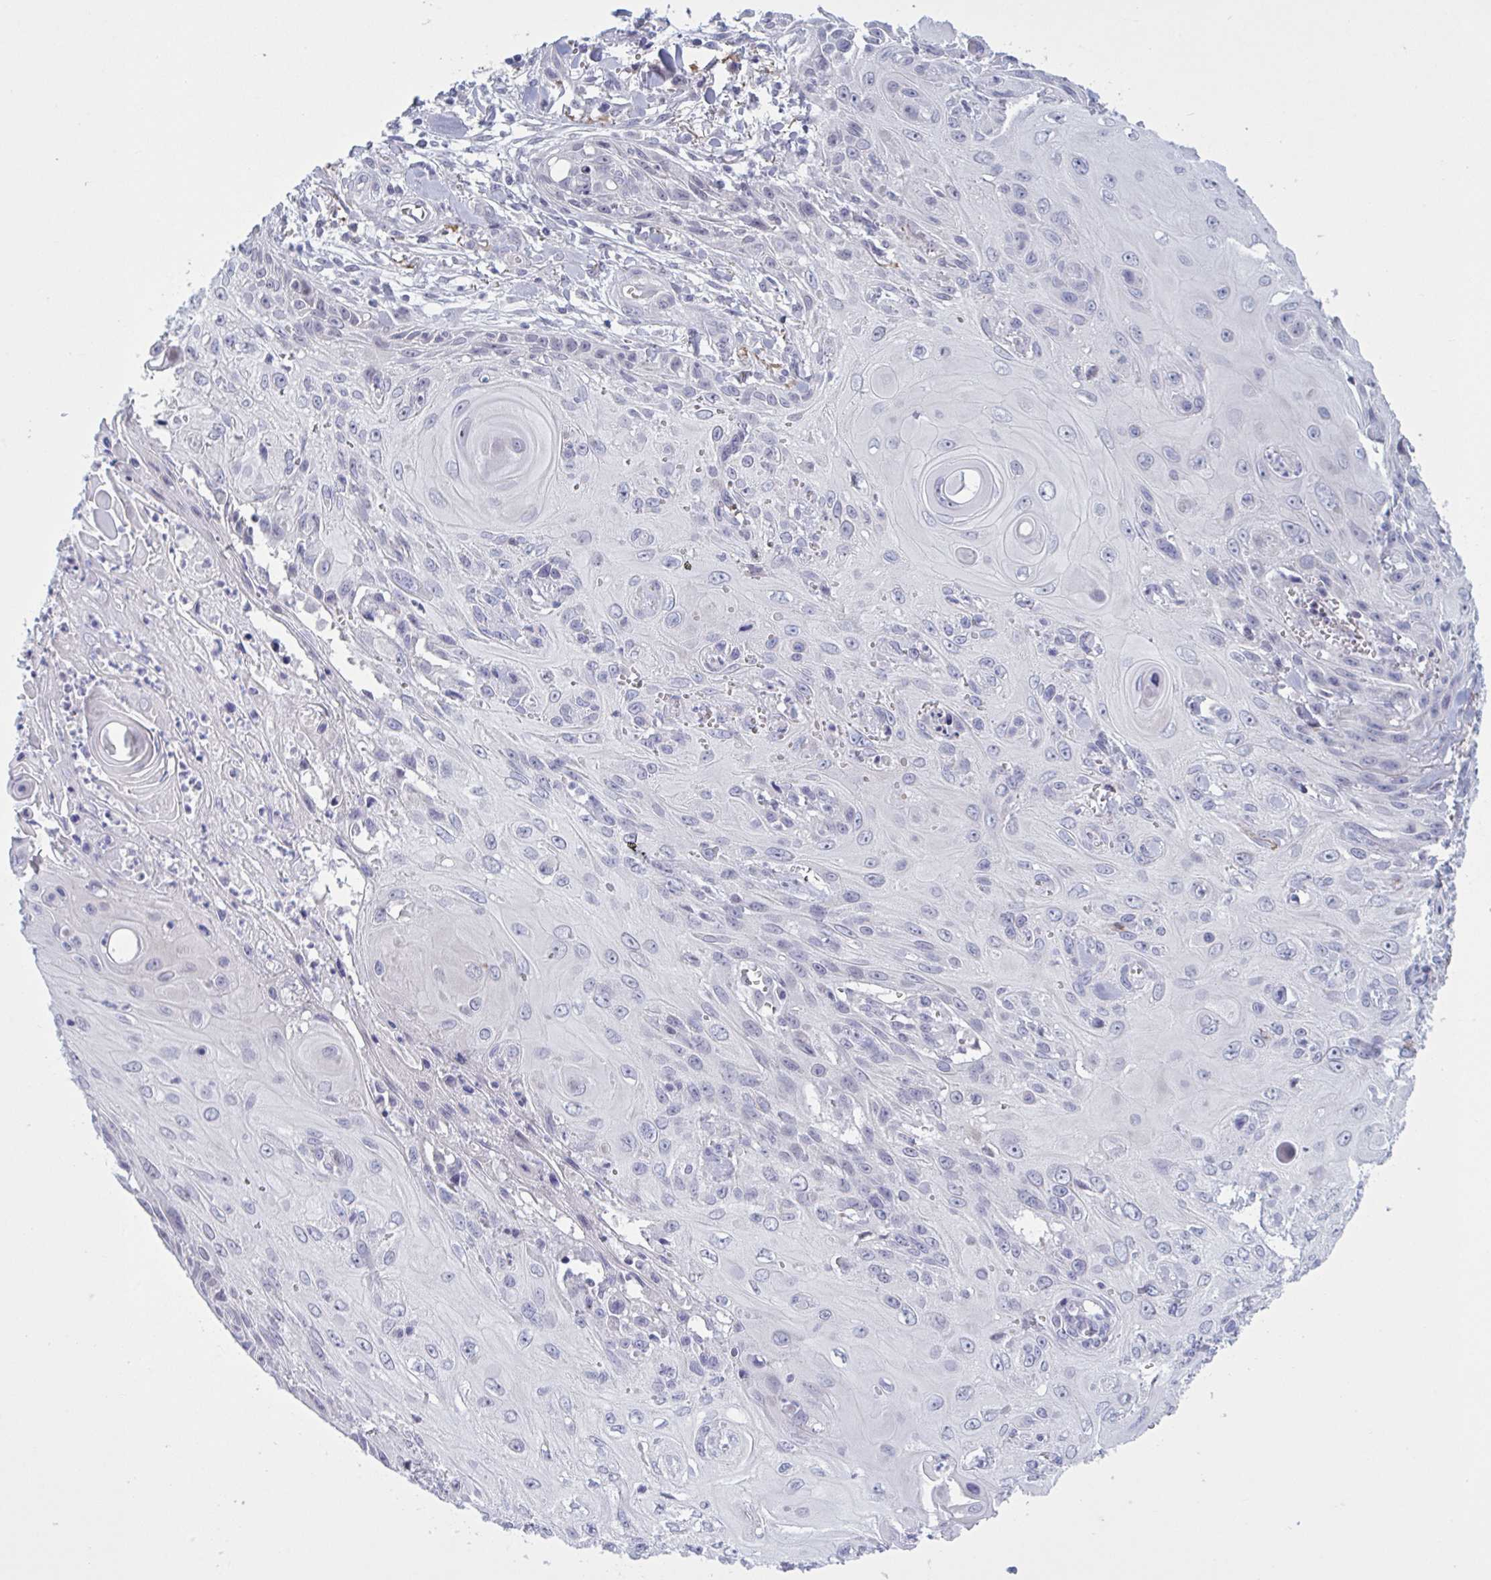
{"staining": {"intensity": "negative", "quantity": "none", "location": "none"}, "tissue": "skin cancer", "cell_type": "Tumor cells", "image_type": "cancer", "snomed": [{"axis": "morphology", "description": "Squamous cell carcinoma, NOS"}, {"axis": "topography", "description": "Skin"}, {"axis": "topography", "description": "Vulva"}], "caption": "Tumor cells show no significant positivity in squamous cell carcinoma (skin).", "gene": "HSD11B2", "patient": {"sex": "female", "age": 83}}